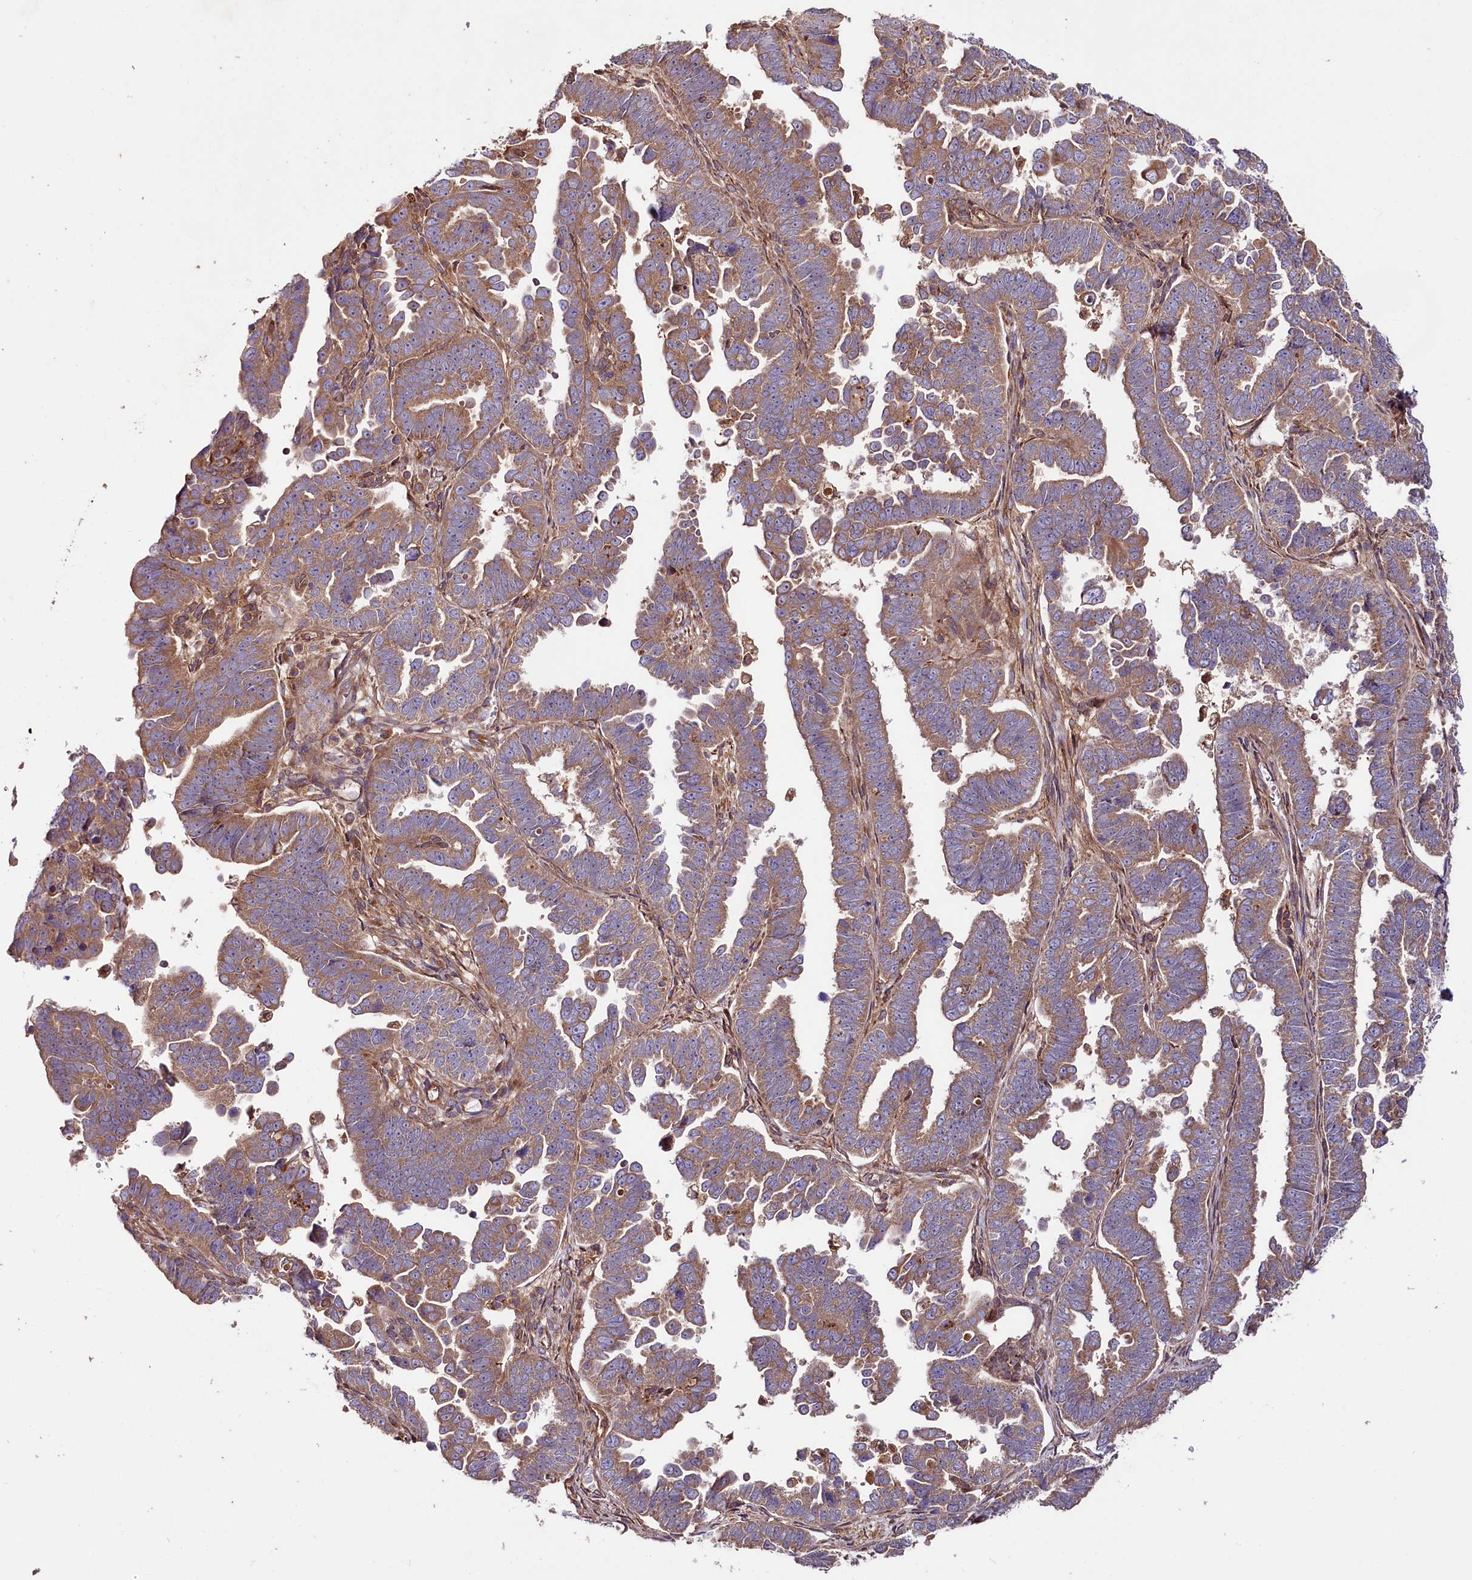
{"staining": {"intensity": "moderate", "quantity": ">75%", "location": "cytoplasmic/membranous"}, "tissue": "endometrial cancer", "cell_type": "Tumor cells", "image_type": "cancer", "snomed": [{"axis": "morphology", "description": "Adenocarcinoma, NOS"}, {"axis": "topography", "description": "Endometrium"}], "caption": "Moderate cytoplasmic/membranous protein expression is seen in approximately >75% of tumor cells in endometrial cancer (adenocarcinoma).", "gene": "CEP295", "patient": {"sex": "female", "age": 75}}